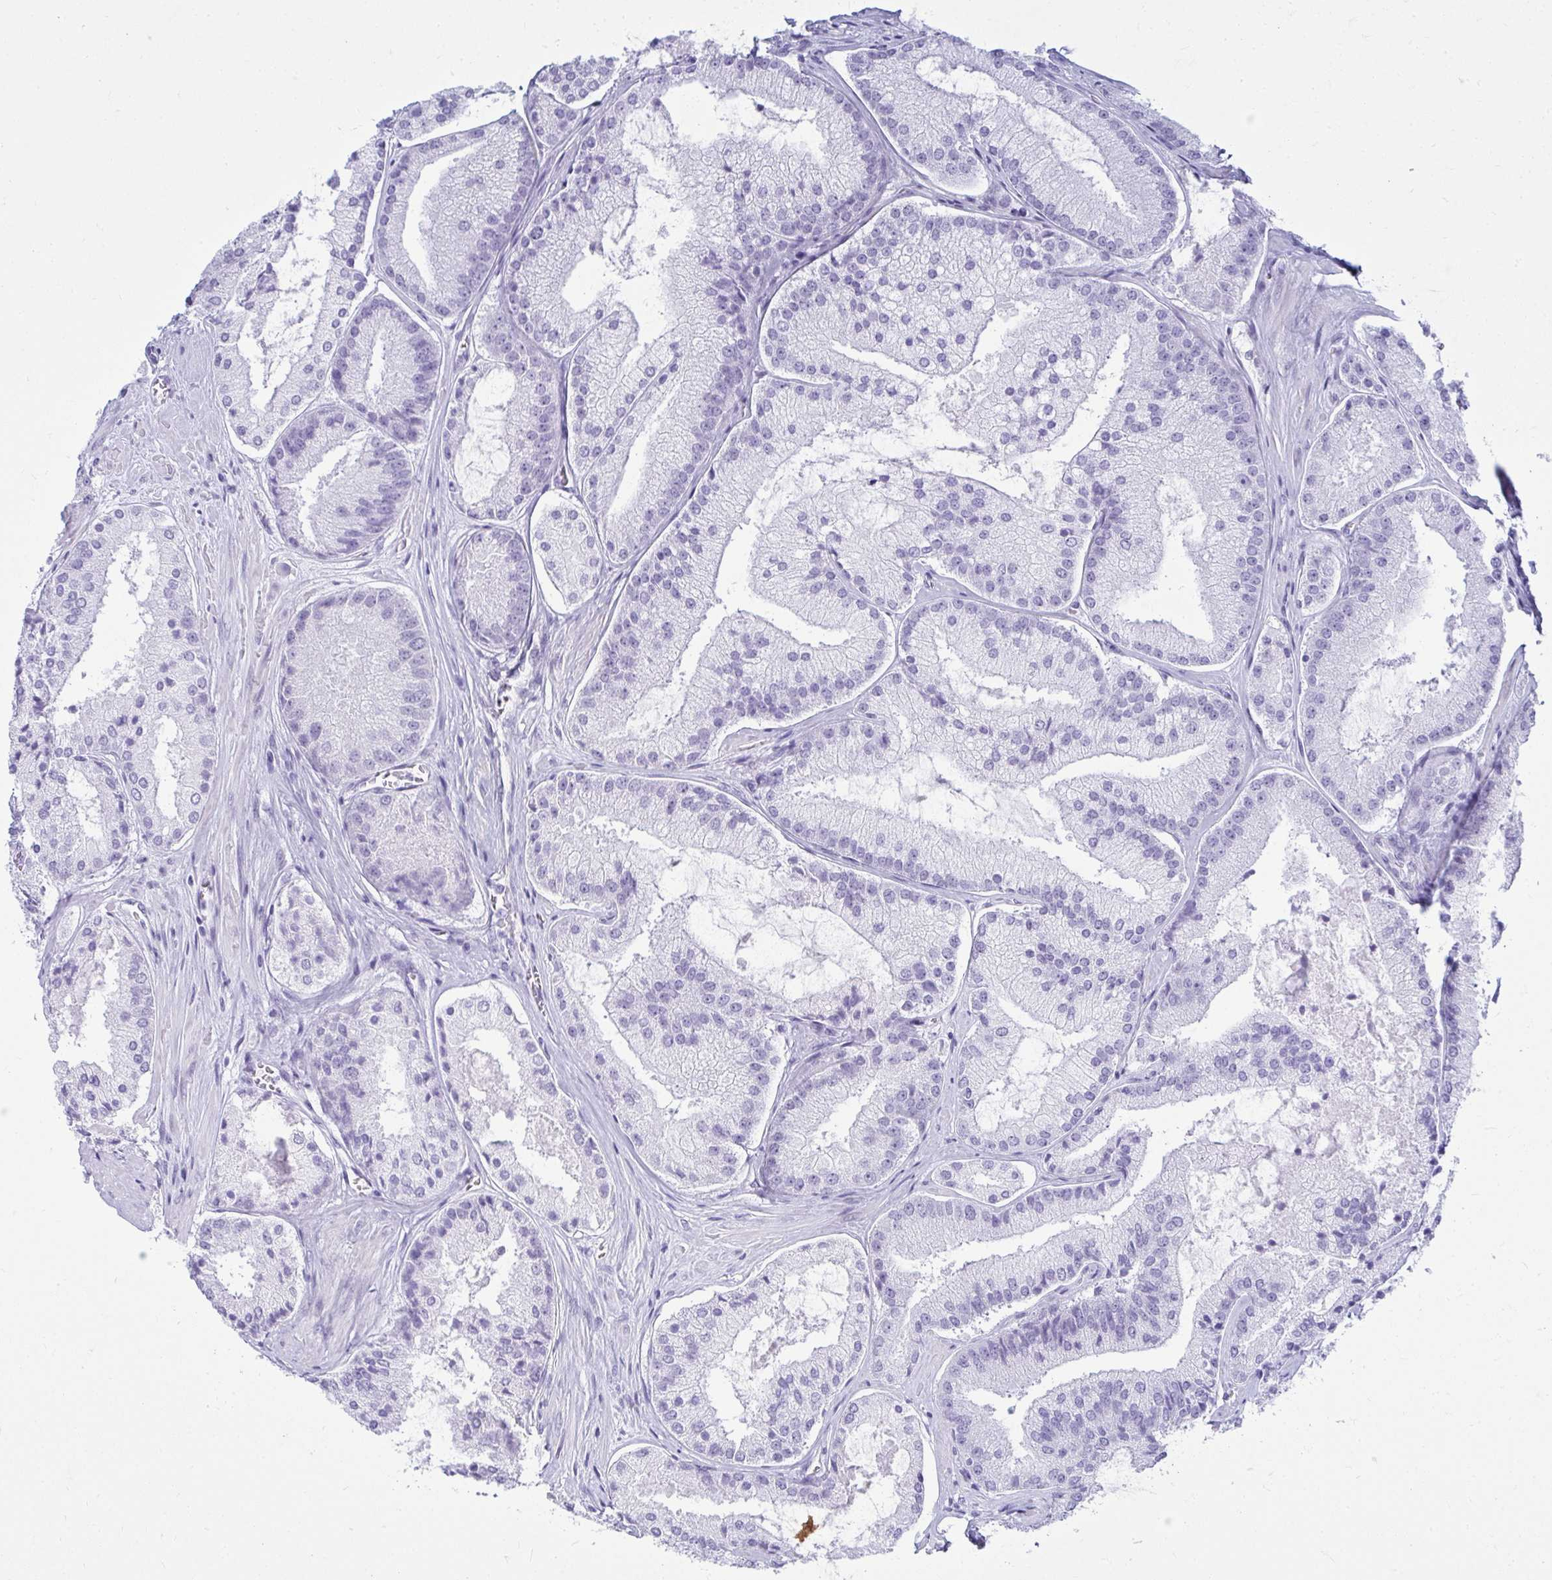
{"staining": {"intensity": "negative", "quantity": "none", "location": "none"}, "tissue": "prostate cancer", "cell_type": "Tumor cells", "image_type": "cancer", "snomed": [{"axis": "morphology", "description": "Adenocarcinoma, High grade"}, {"axis": "topography", "description": "Prostate"}], "caption": "Immunohistochemistry micrograph of neoplastic tissue: prostate cancer stained with DAB (3,3'-diaminobenzidine) reveals no significant protein expression in tumor cells.", "gene": "CLGN", "patient": {"sex": "male", "age": 73}}